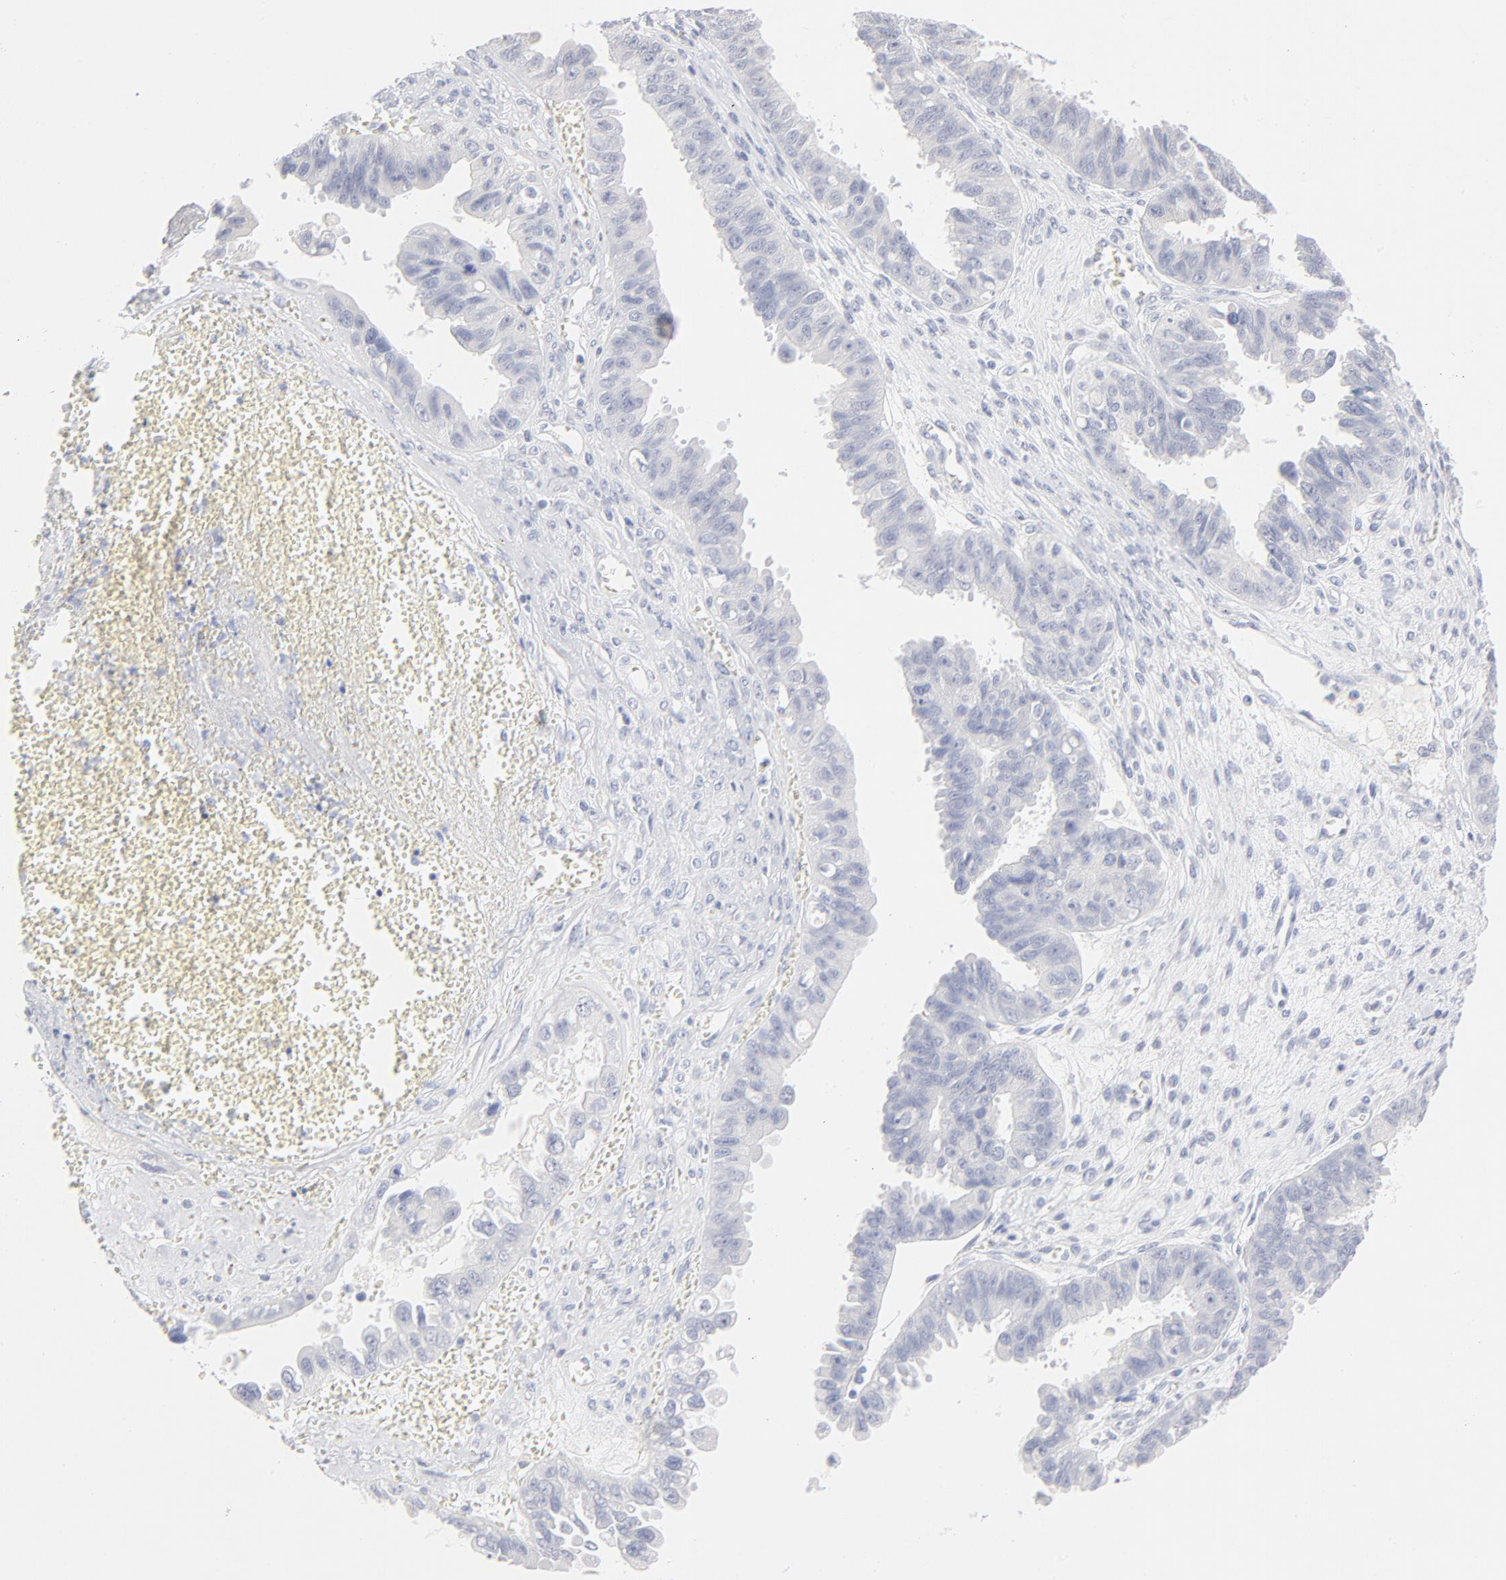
{"staining": {"intensity": "negative", "quantity": "none", "location": "none"}, "tissue": "ovarian cancer", "cell_type": "Tumor cells", "image_type": "cancer", "snomed": [{"axis": "morphology", "description": "Carcinoma, endometroid"}, {"axis": "topography", "description": "Ovary"}], "caption": "This is a histopathology image of IHC staining of endometroid carcinoma (ovarian), which shows no staining in tumor cells.", "gene": "ONECUT1", "patient": {"sex": "female", "age": 85}}